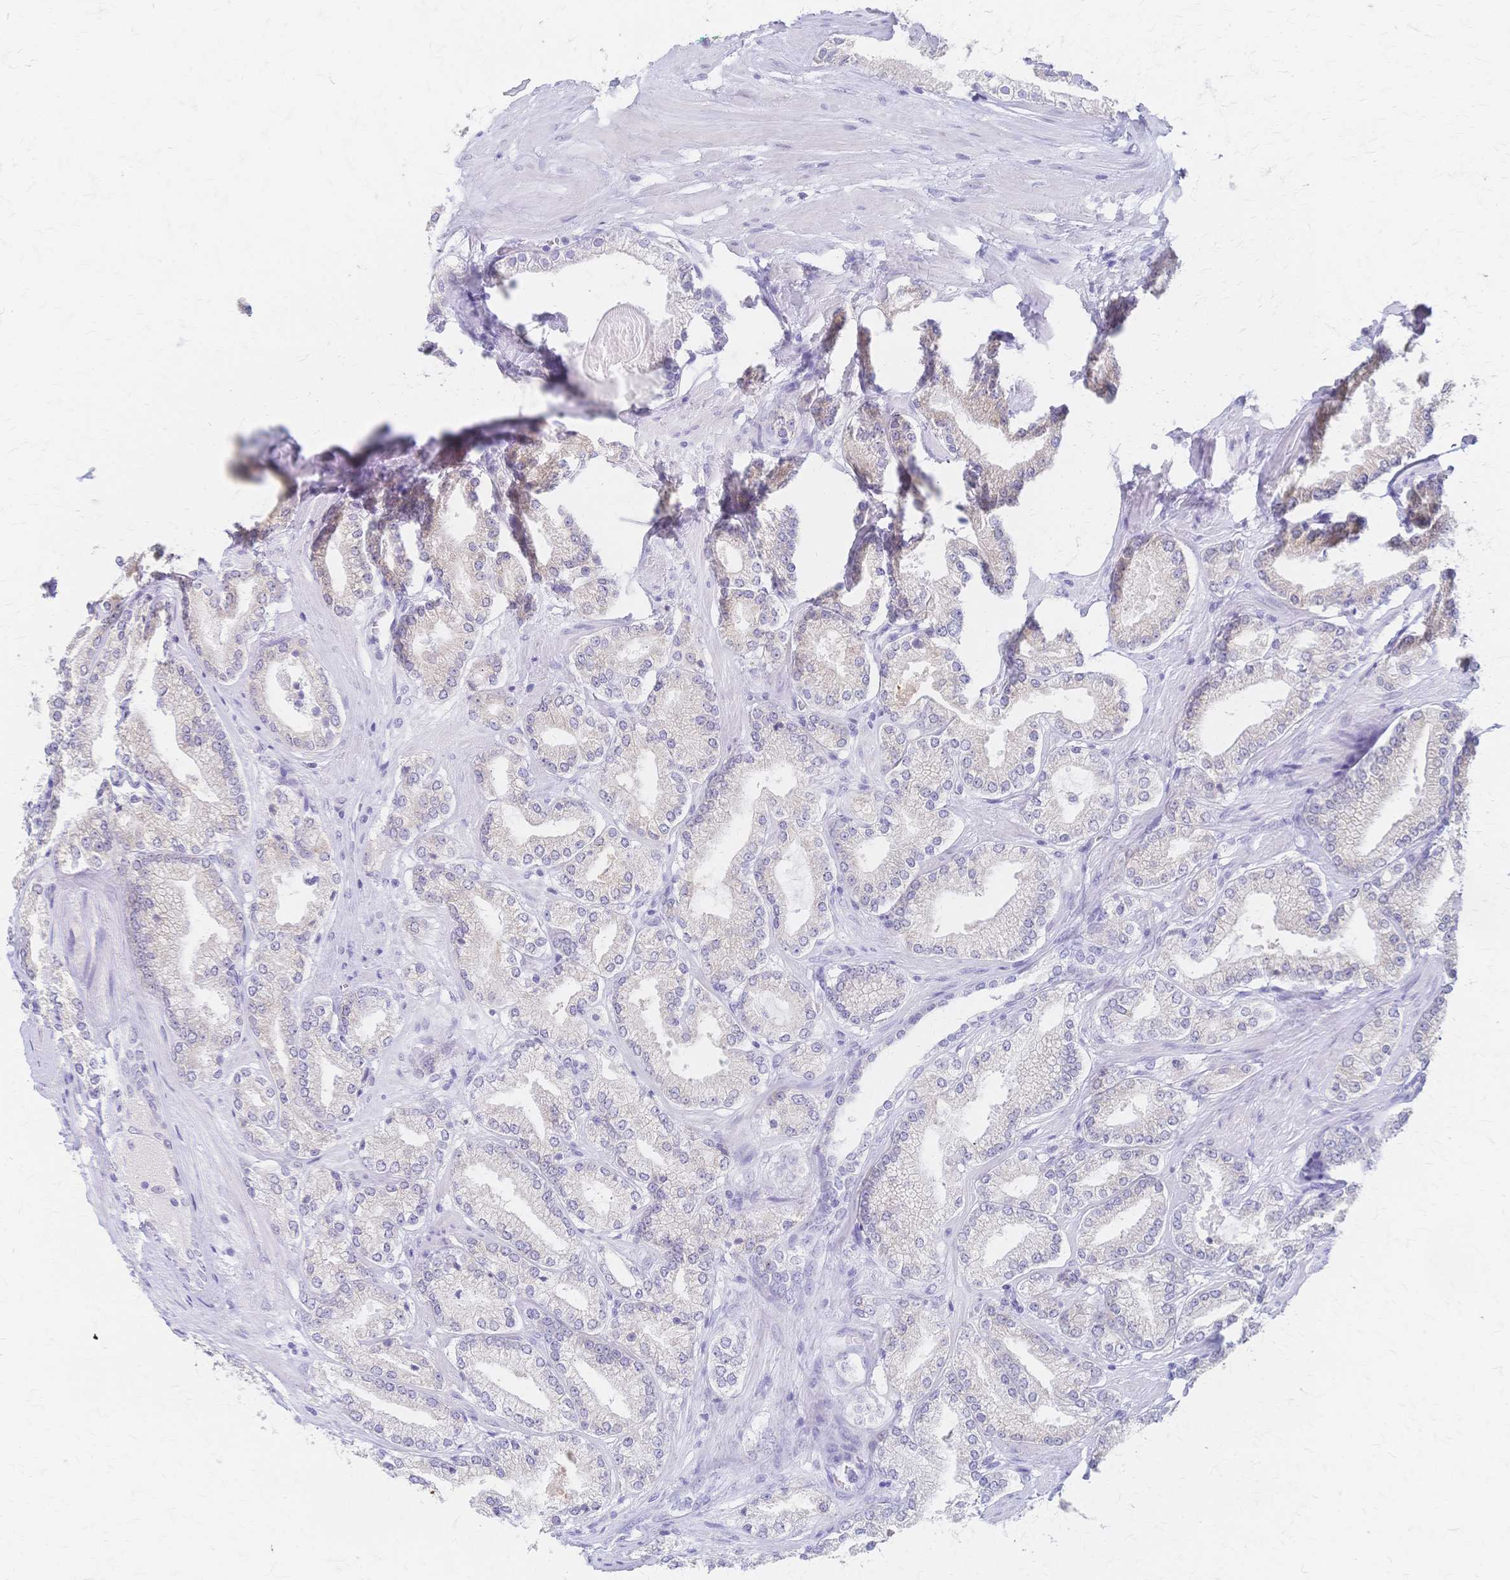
{"staining": {"intensity": "negative", "quantity": "none", "location": "none"}, "tissue": "prostate cancer", "cell_type": "Tumor cells", "image_type": "cancer", "snomed": [{"axis": "morphology", "description": "Adenocarcinoma, High grade"}, {"axis": "topography", "description": "Prostate"}], "caption": "Tumor cells are negative for brown protein staining in adenocarcinoma (high-grade) (prostate). The staining is performed using DAB brown chromogen with nuclei counter-stained in using hematoxylin.", "gene": "CYB5A", "patient": {"sex": "male", "age": 63}}